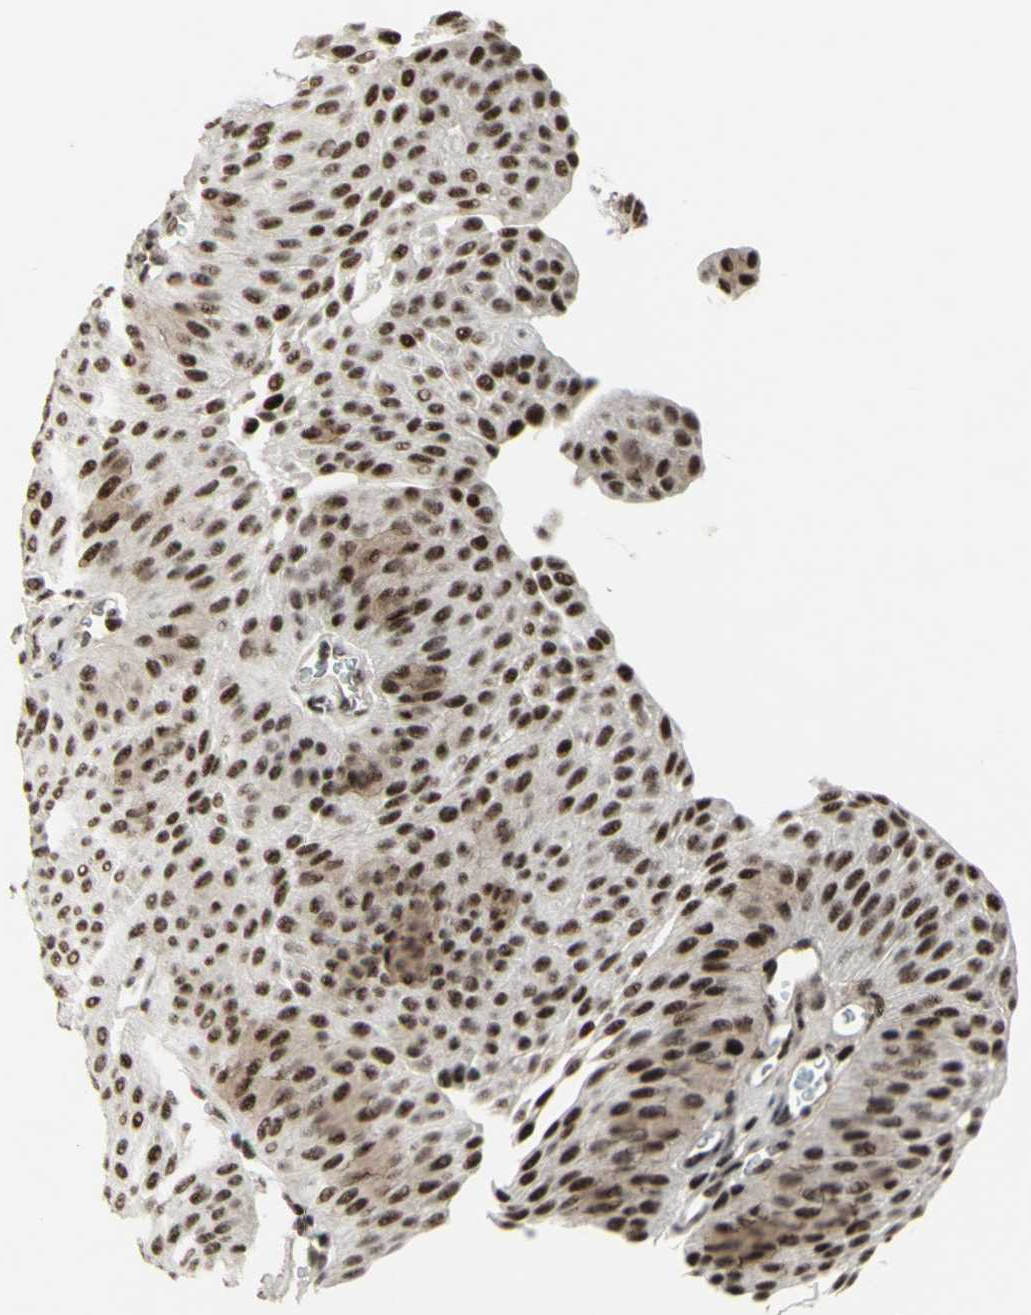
{"staining": {"intensity": "strong", "quantity": ">75%", "location": "nuclear"}, "tissue": "urothelial cancer", "cell_type": "Tumor cells", "image_type": "cancer", "snomed": [{"axis": "morphology", "description": "Urothelial carcinoma, Low grade"}, {"axis": "topography", "description": "Urinary bladder"}], "caption": "Protein staining reveals strong nuclear positivity in approximately >75% of tumor cells in urothelial carcinoma (low-grade).", "gene": "SUPT6H", "patient": {"sex": "female", "age": 60}}